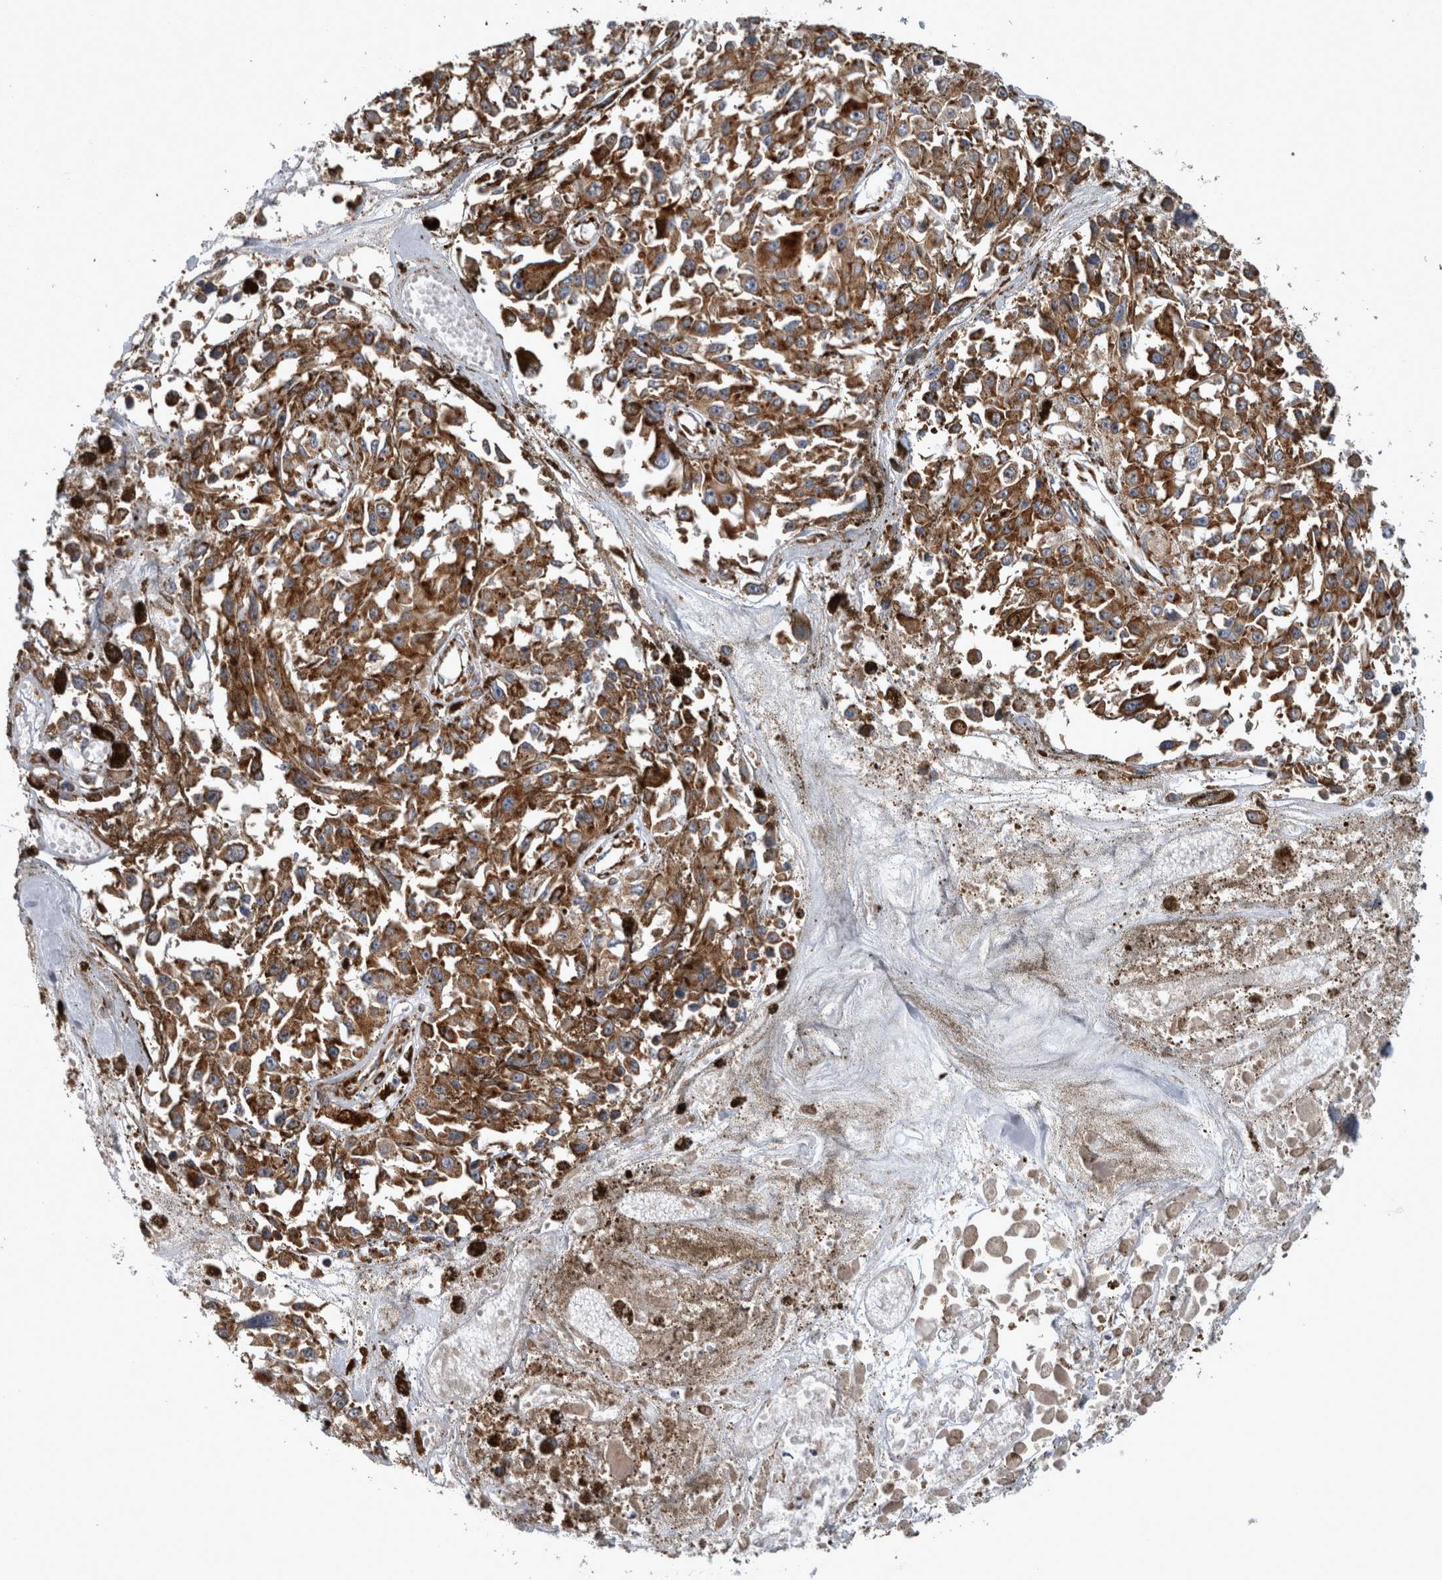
{"staining": {"intensity": "moderate", "quantity": ">75%", "location": "cytoplasmic/membranous"}, "tissue": "melanoma", "cell_type": "Tumor cells", "image_type": "cancer", "snomed": [{"axis": "morphology", "description": "Malignant melanoma, Metastatic site"}, {"axis": "topography", "description": "Lymph node"}], "caption": "Tumor cells reveal moderate cytoplasmic/membranous staining in about >75% of cells in malignant melanoma (metastatic site). (Brightfield microscopy of DAB IHC at high magnification).", "gene": "FHIP2B", "patient": {"sex": "male", "age": 59}}